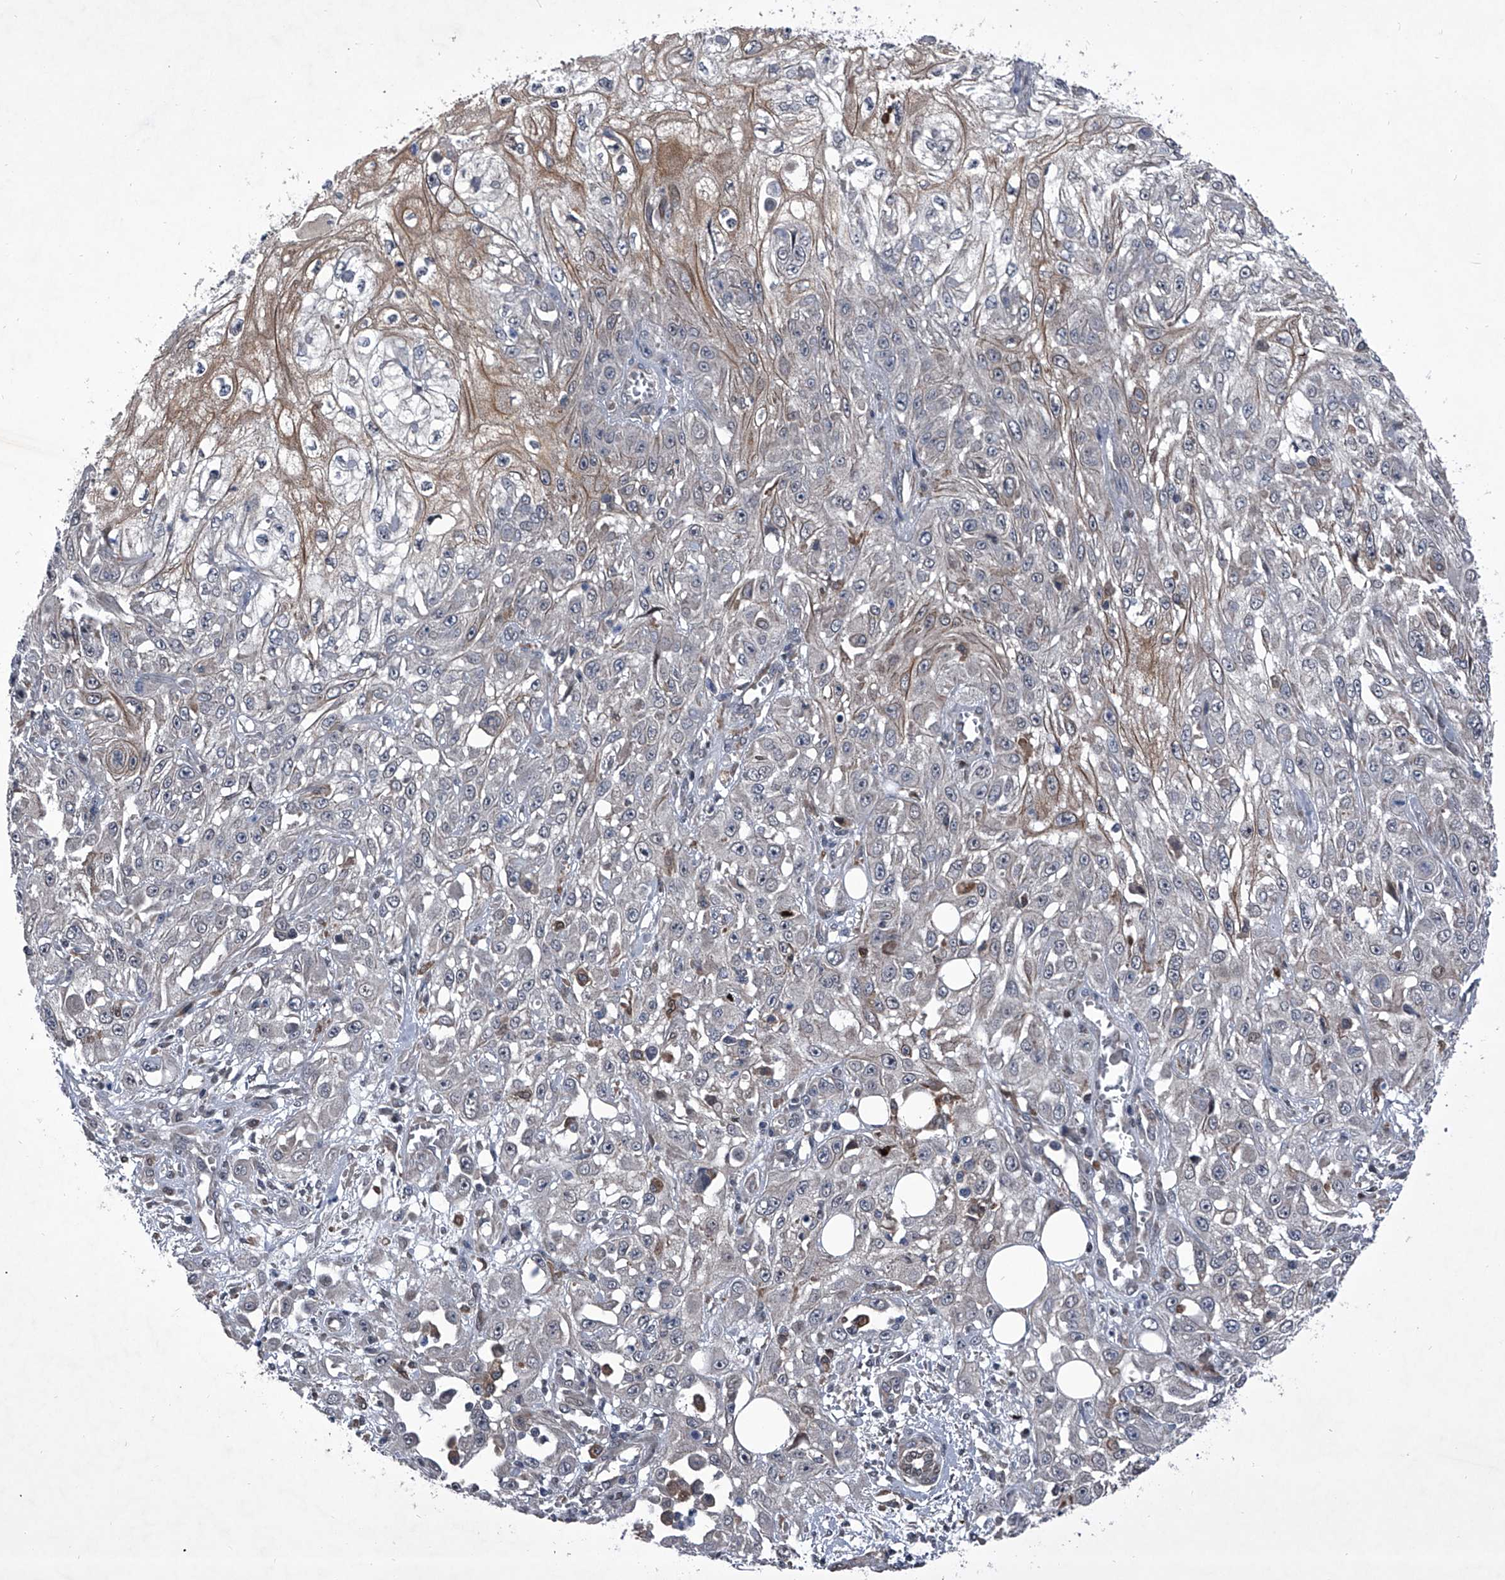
{"staining": {"intensity": "weak", "quantity": "<25%", "location": "cytoplasmic/membranous"}, "tissue": "skin cancer", "cell_type": "Tumor cells", "image_type": "cancer", "snomed": [{"axis": "morphology", "description": "Squamous cell carcinoma, NOS"}, {"axis": "morphology", "description": "Squamous cell carcinoma, metastatic, NOS"}, {"axis": "topography", "description": "Skin"}, {"axis": "topography", "description": "Lymph node"}], "caption": "IHC micrograph of skin cancer (metastatic squamous cell carcinoma) stained for a protein (brown), which reveals no staining in tumor cells.", "gene": "ELK4", "patient": {"sex": "male", "age": 75}}